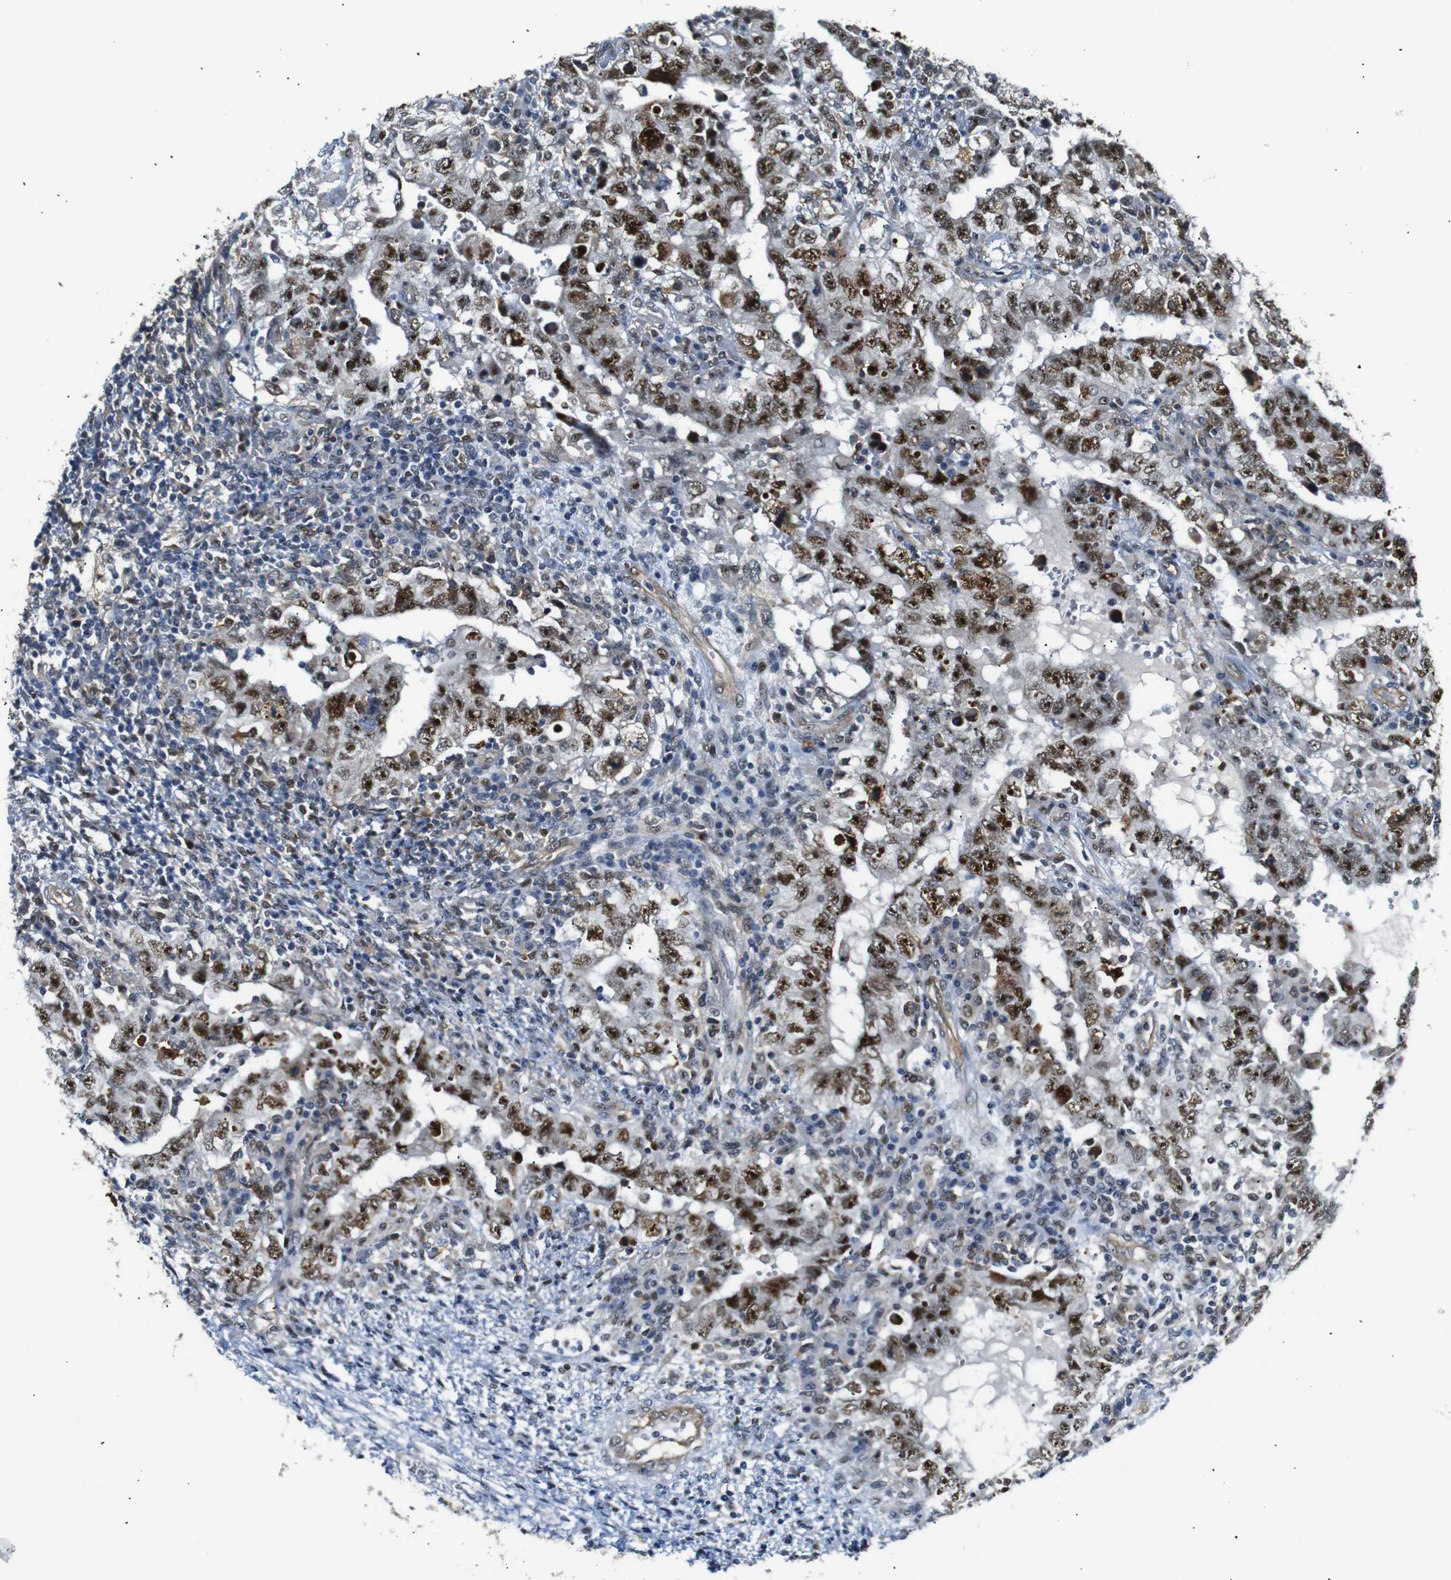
{"staining": {"intensity": "strong", "quantity": ">75%", "location": "nuclear"}, "tissue": "testis cancer", "cell_type": "Tumor cells", "image_type": "cancer", "snomed": [{"axis": "morphology", "description": "Carcinoma, Embryonal, NOS"}, {"axis": "topography", "description": "Testis"}], "caption": "Approximately >75% of tumor cells in human testis embryonal carcinoma display strong nuclear protein staining as visualized by brown immunohistochemical staining.", "gene": "PARN", "patient": {"sex": "male", "age": 26}}